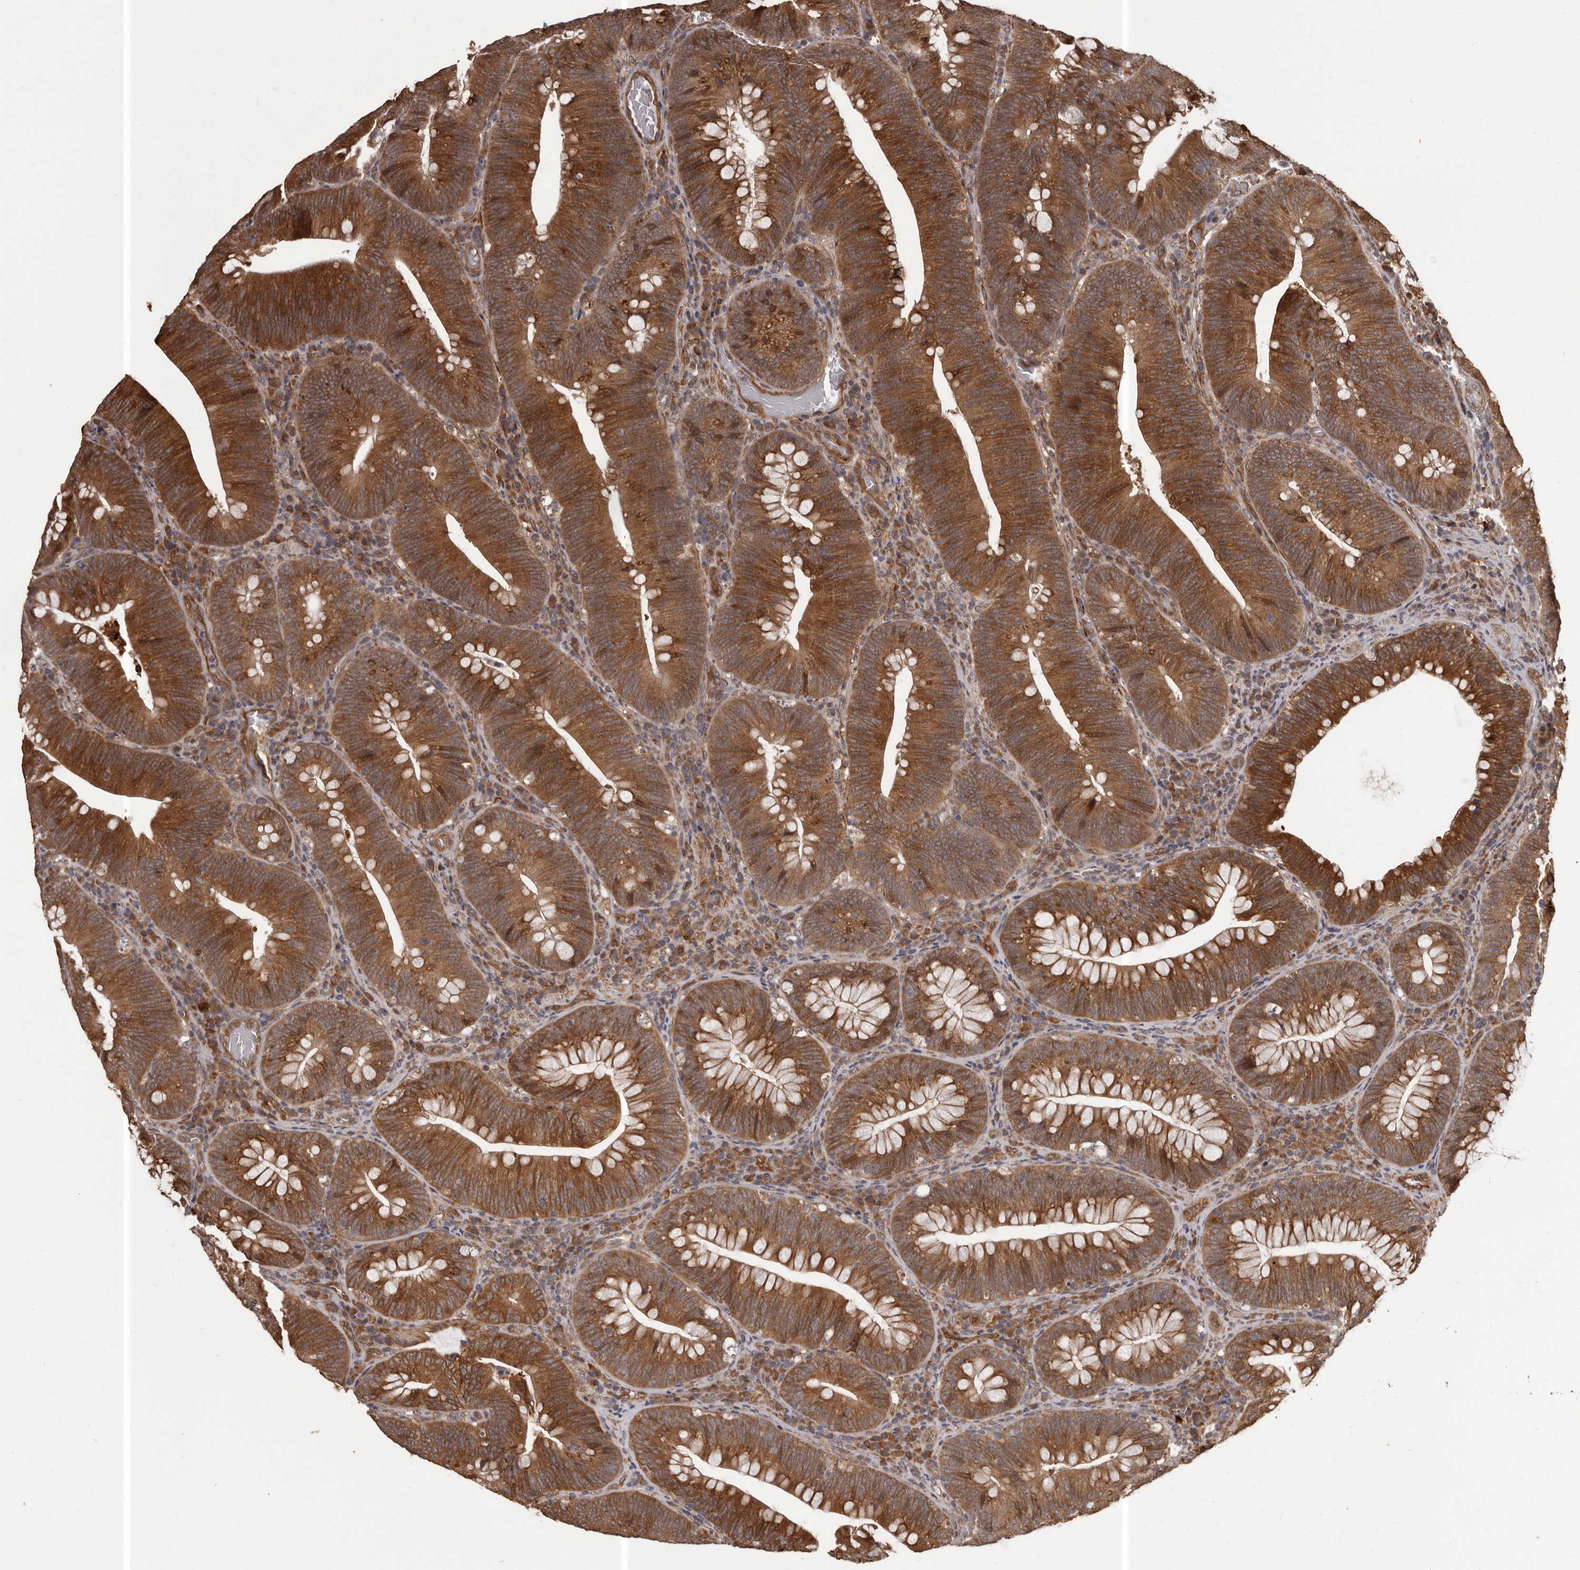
{"staining": {"intensity": "strong", "quantity": ">75%", "location": "cytoplasmic/membranous"}, "tissue": "colorectal cancer", "cell_type": "Tumor cells", "image_type": "cancer", "snomed": [{"axis": "morphology", "description": "Normal tissue, NOS"}, {"axis": "topography", "description": "Colon"}], "caption": "Colorectal cancer stained with a brown dye exhibits strong cytoplasmic/membranous positive expression in about >75% of tumor cells.", "gene": "SLITRK6", "patient": {"sex": "female", "age": 82}}